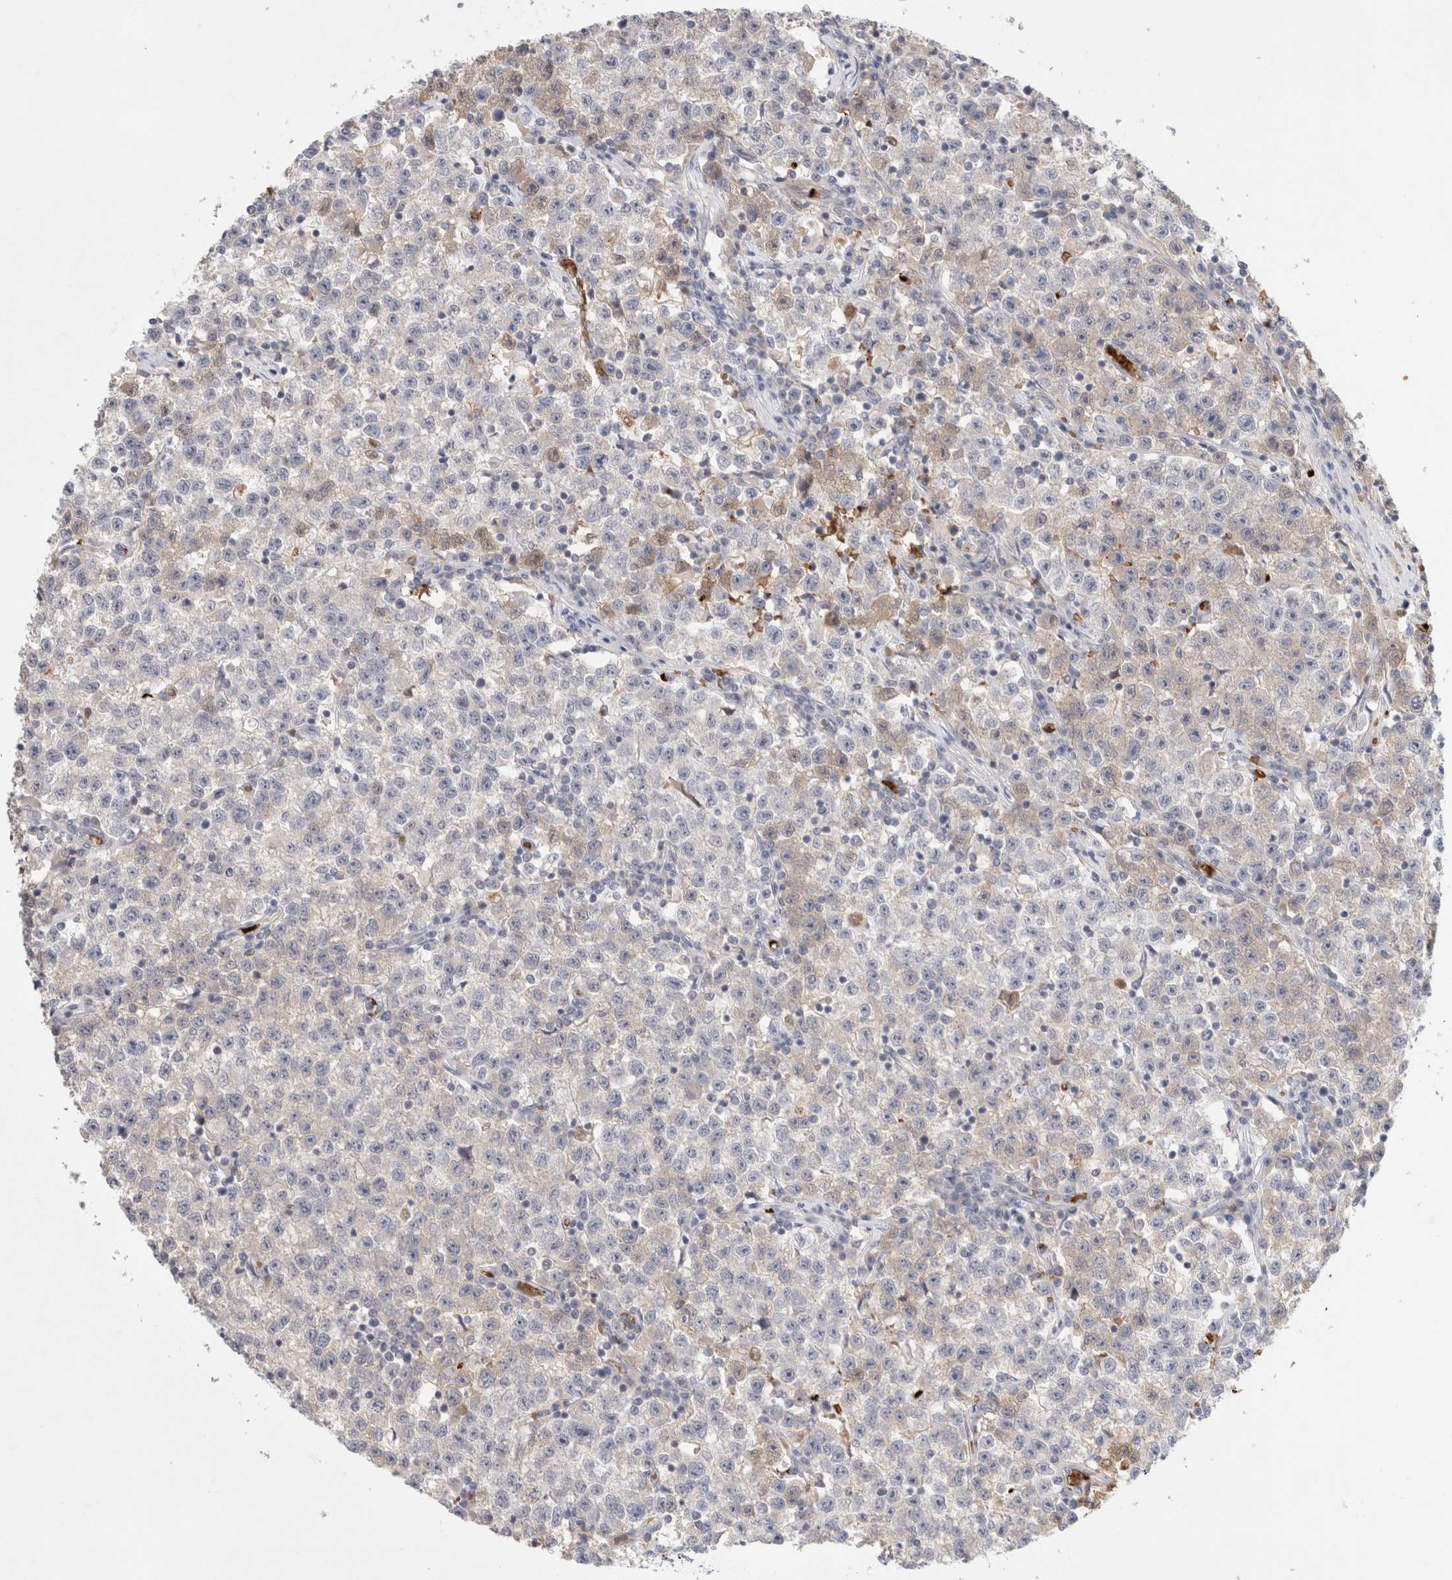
{"staining": {"intensity": "moderate", "quantity": "<25%", "location": "cytoplasmic/membranous"}, "tissue": "testis cancer", "cell_type": "Tumor cells", "image_type": "cancer", "snomed": [{"axis": "morphology", "description": "Seminoma, NOS"}, {"axis": "topography", "description": "Testis"}], "caption": "IHC (DAB) staining of testis cancer demonstrates moderate cytoplasmic/membranous protein staining in about <25% of tumor cells.", "gene": "MST1", "patient": {"sex": "male", "age": 22}}